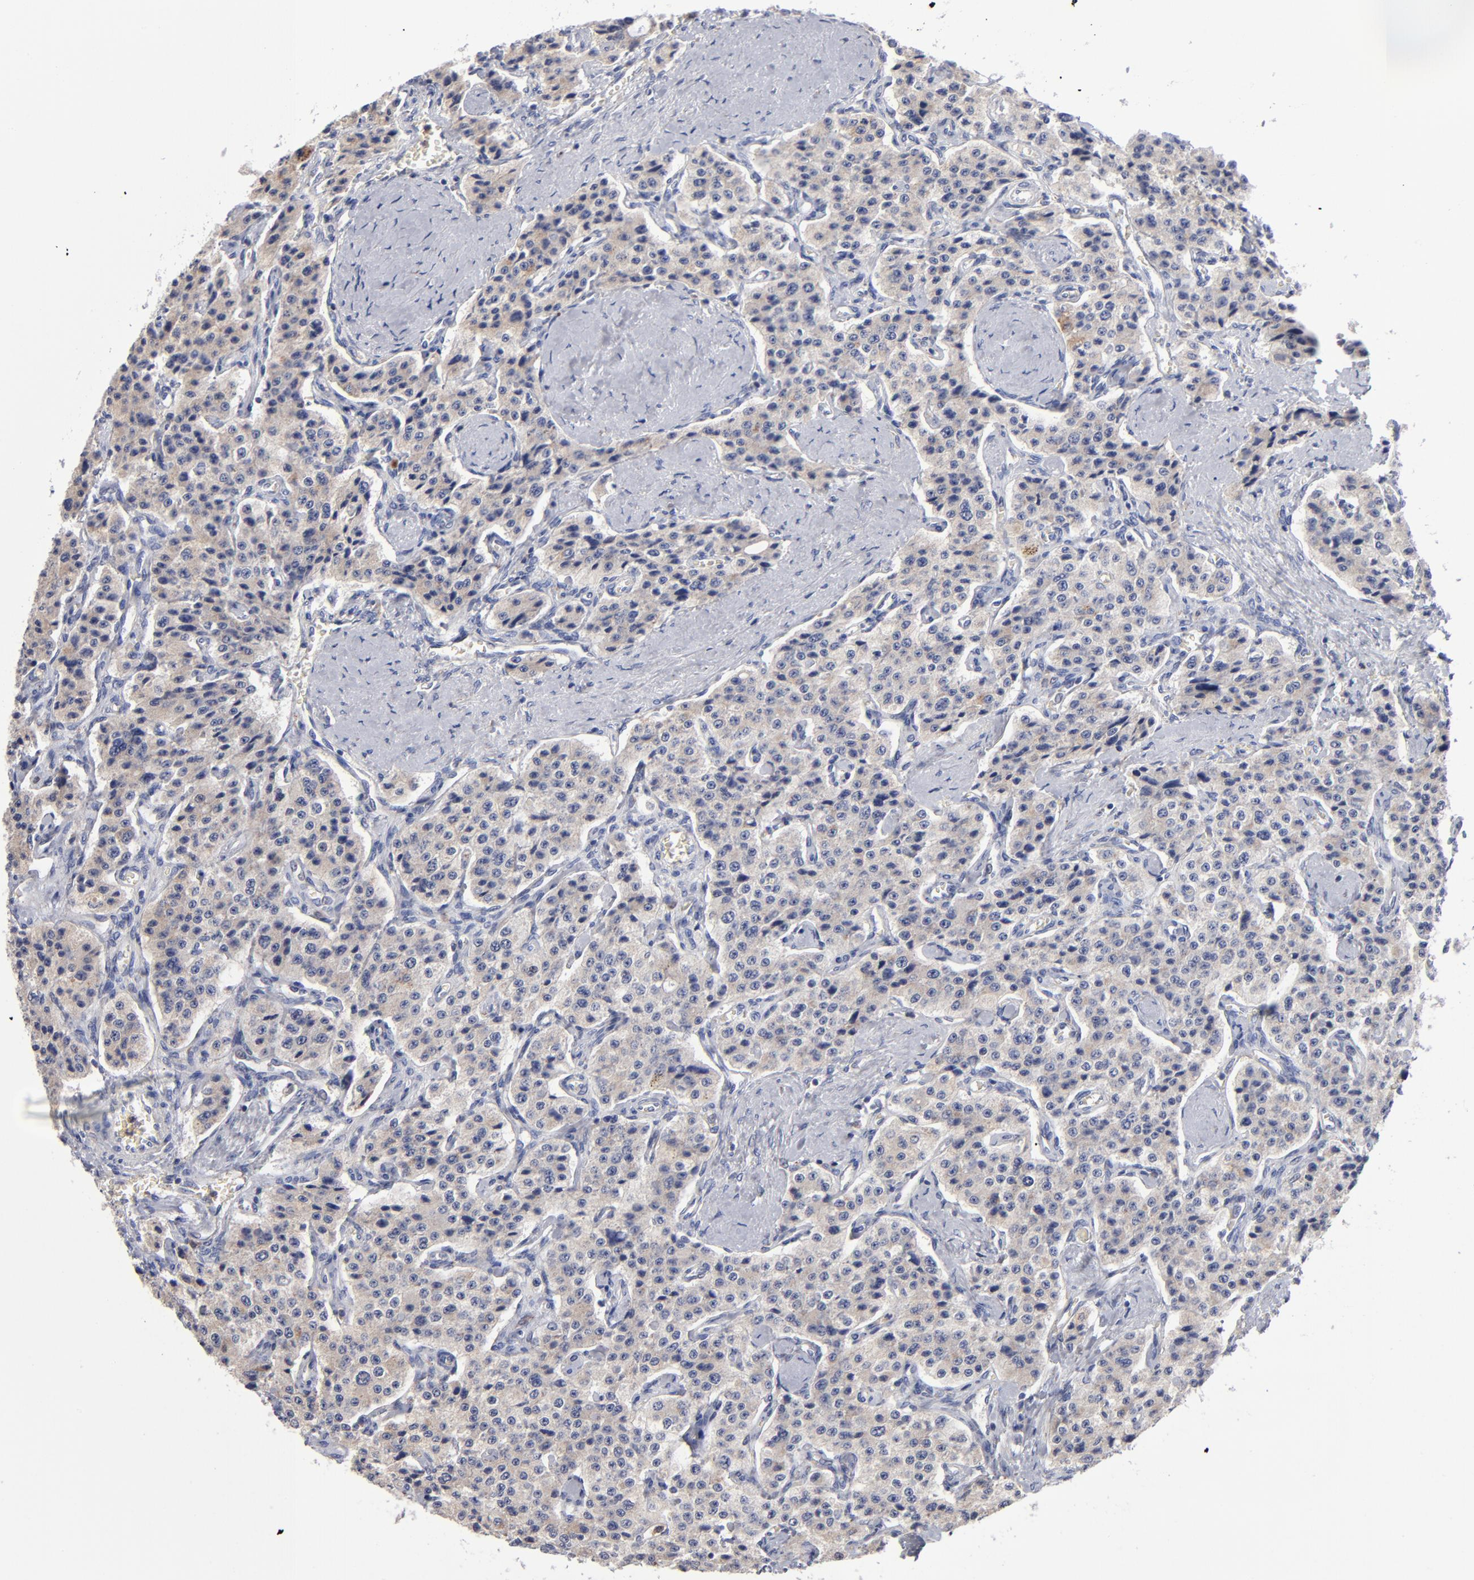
{"staining": {"intensity": "weak", "quantity": ">75%", "location": "cytoplasmic/membranous"}, "tissue": "carcinoid", "cell_type": "Tumor cells", "image_type": "cancer", "snomed": [{"axis": "morphology", "description": "Carcinoid, malignant, NOS"}, {"axis": "topography", "description": "Small intestine"}], "caption": "IHC image of human carcinoid (malignant) stained for a protein (brown), which exhibits low levels of weak cytoplasmic/membranous expression in approximately >75% of tumor cells.", "gene": "RRAGB", "patient": {"sex": "male", "age": 52}}